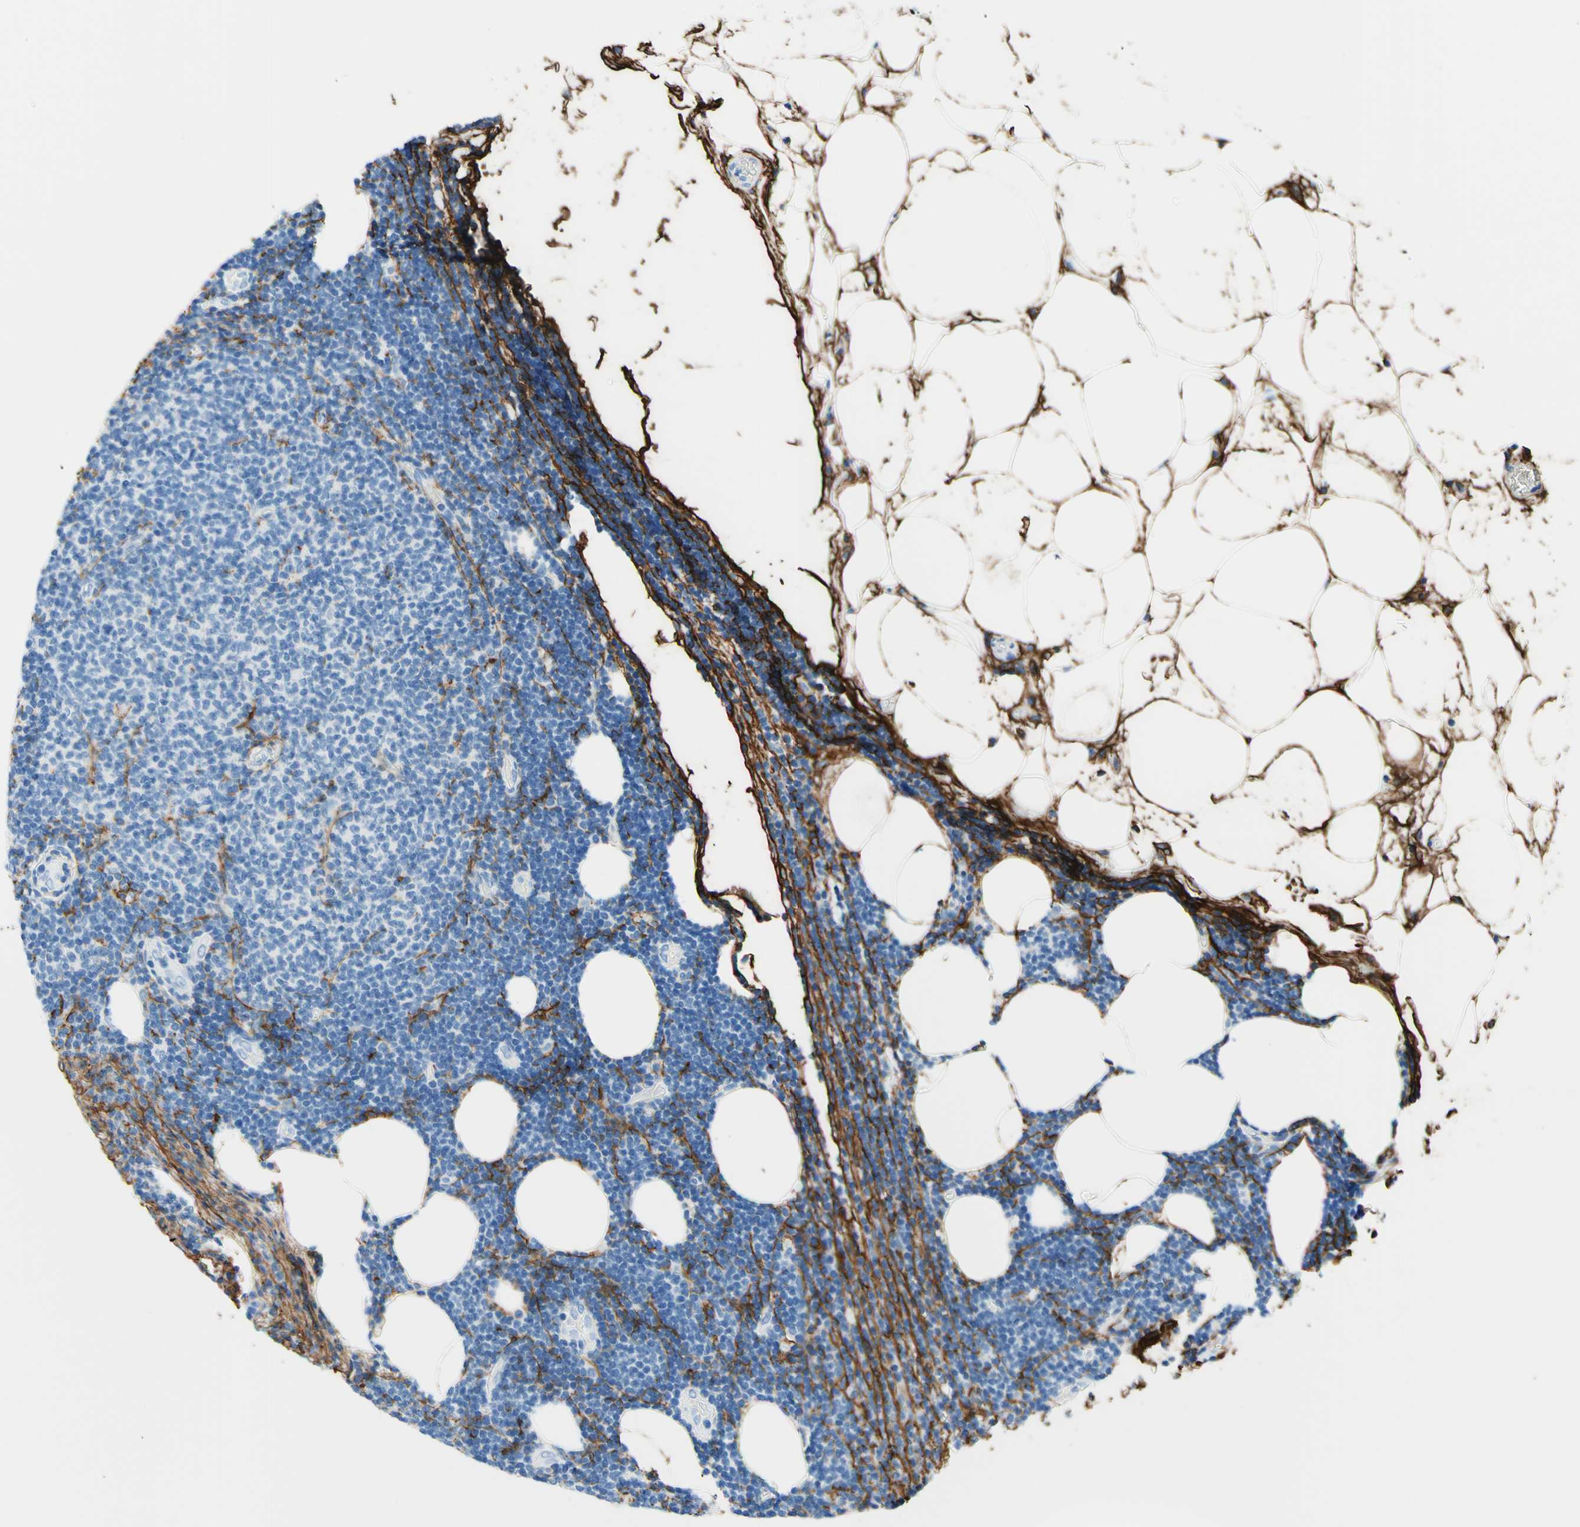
{"staining": {"intensity": "negative", "quantity": "none", "location": "none"}, "tissue": "lymphoma", "cell_type": "Tumor cells", "image_type": "cancer", "snomed": [{"axis": "morphology", "description": "Malignant lymphoma, non-Hodgkin's type, Low grade"}, {"axis": "topography", "description": "Lymph node"}], "caption": "Low-grade malignant lymphoma, non-Hodgkin's type stained for a protein using IHC reveals no positivity tumor cells.", "gene": "MFAP5", "patient": {"sex": "male", "age": 66}}